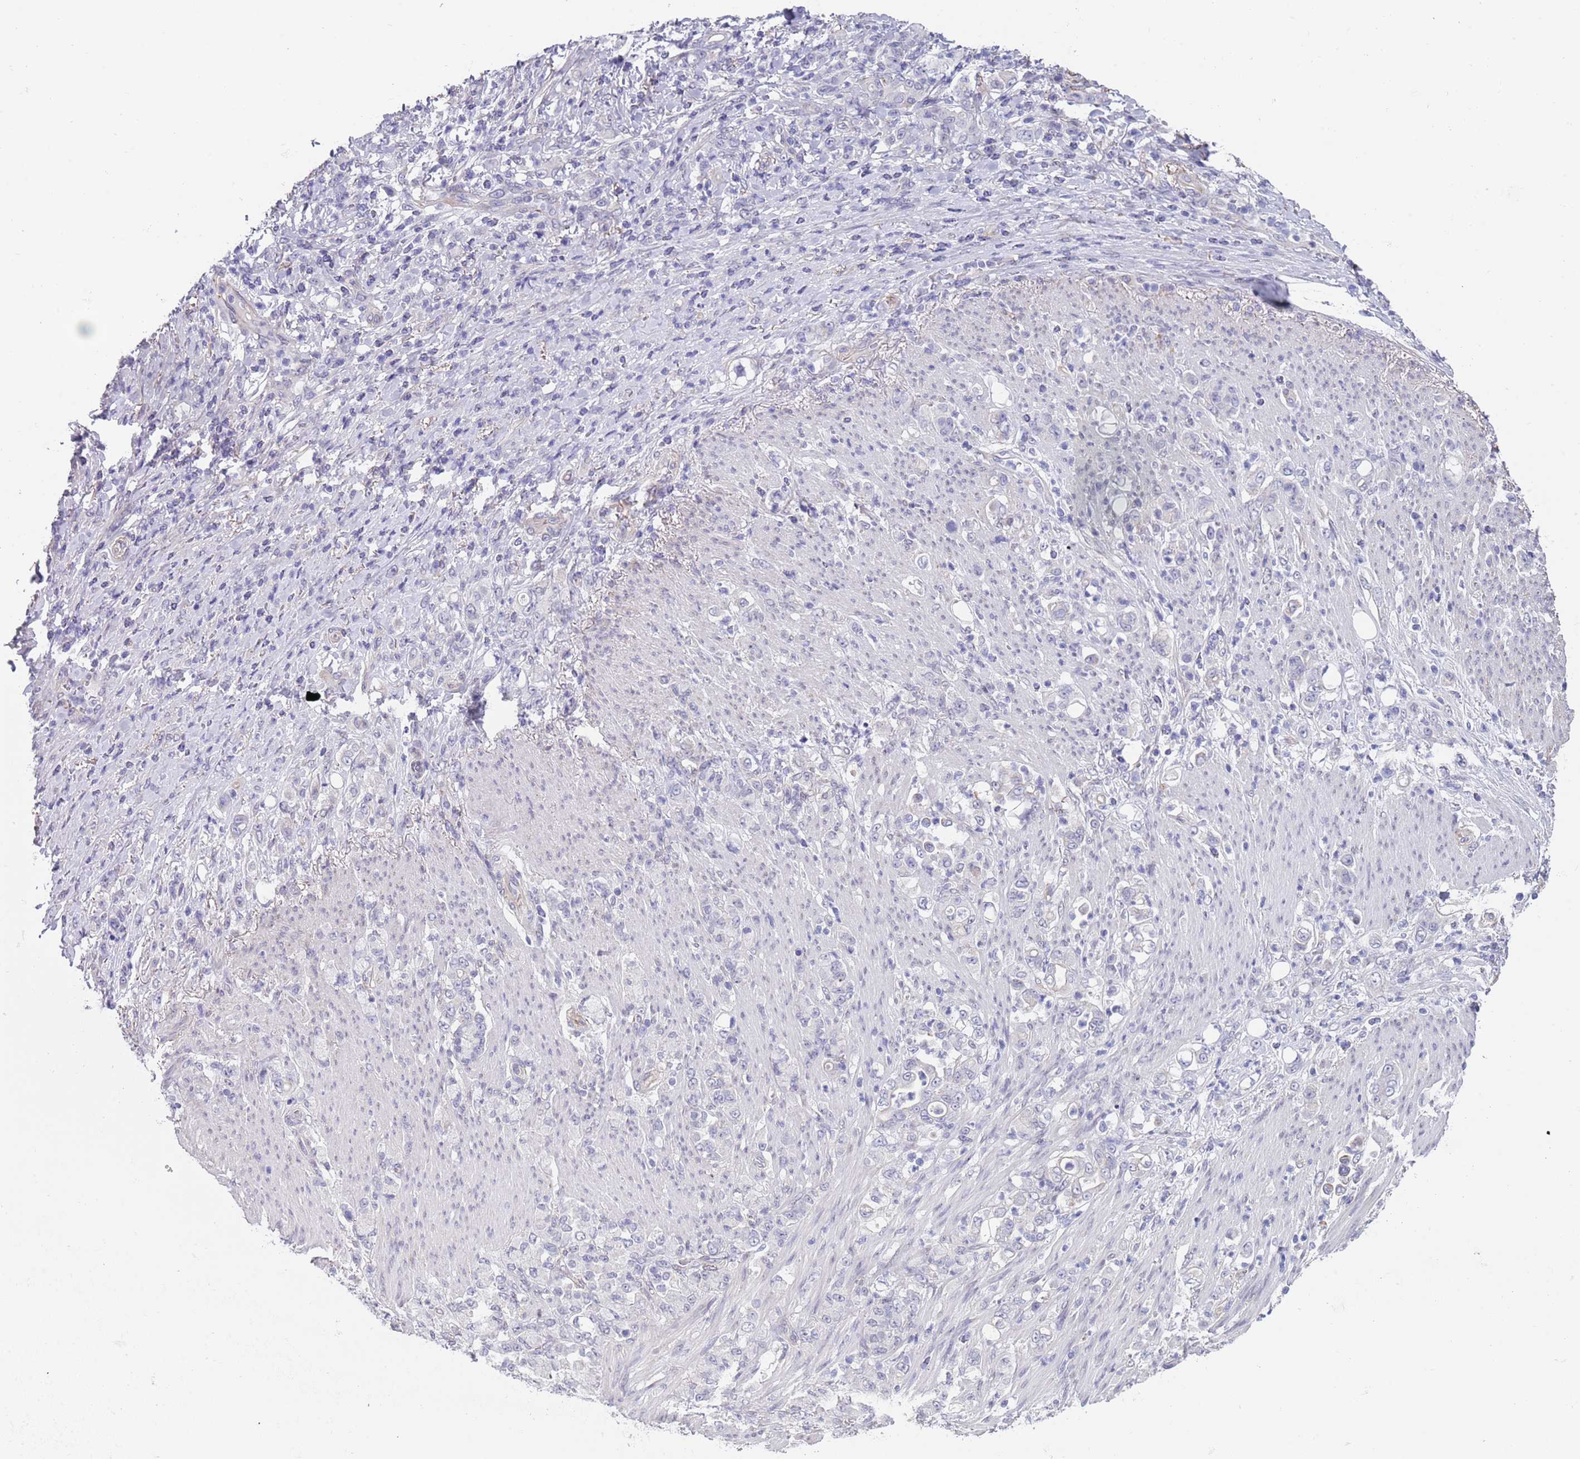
{"staining": {"intensity": "negative", "quantity": "none", "location": "none"}, "tissue": "stomach cancer", "cell_type": "Tumor cells", "image_type": "cancer", "snomed": [{"axis": "morphology", "description": "Normal tissue, NOS"}, {"axis": "morphology", "description": "Adenocarcinoma, NOS"}, {"axis": "topography", "description": "Stomach"}], "caption": "A high-resolution micrograph shows immunohistochemistry (IHC) staining of stomach adenocarcinoma, which exhibits no significant positivity in tumor cells.", "gene": "RNF169", "patient": {"sex": "female", "age": 79}}